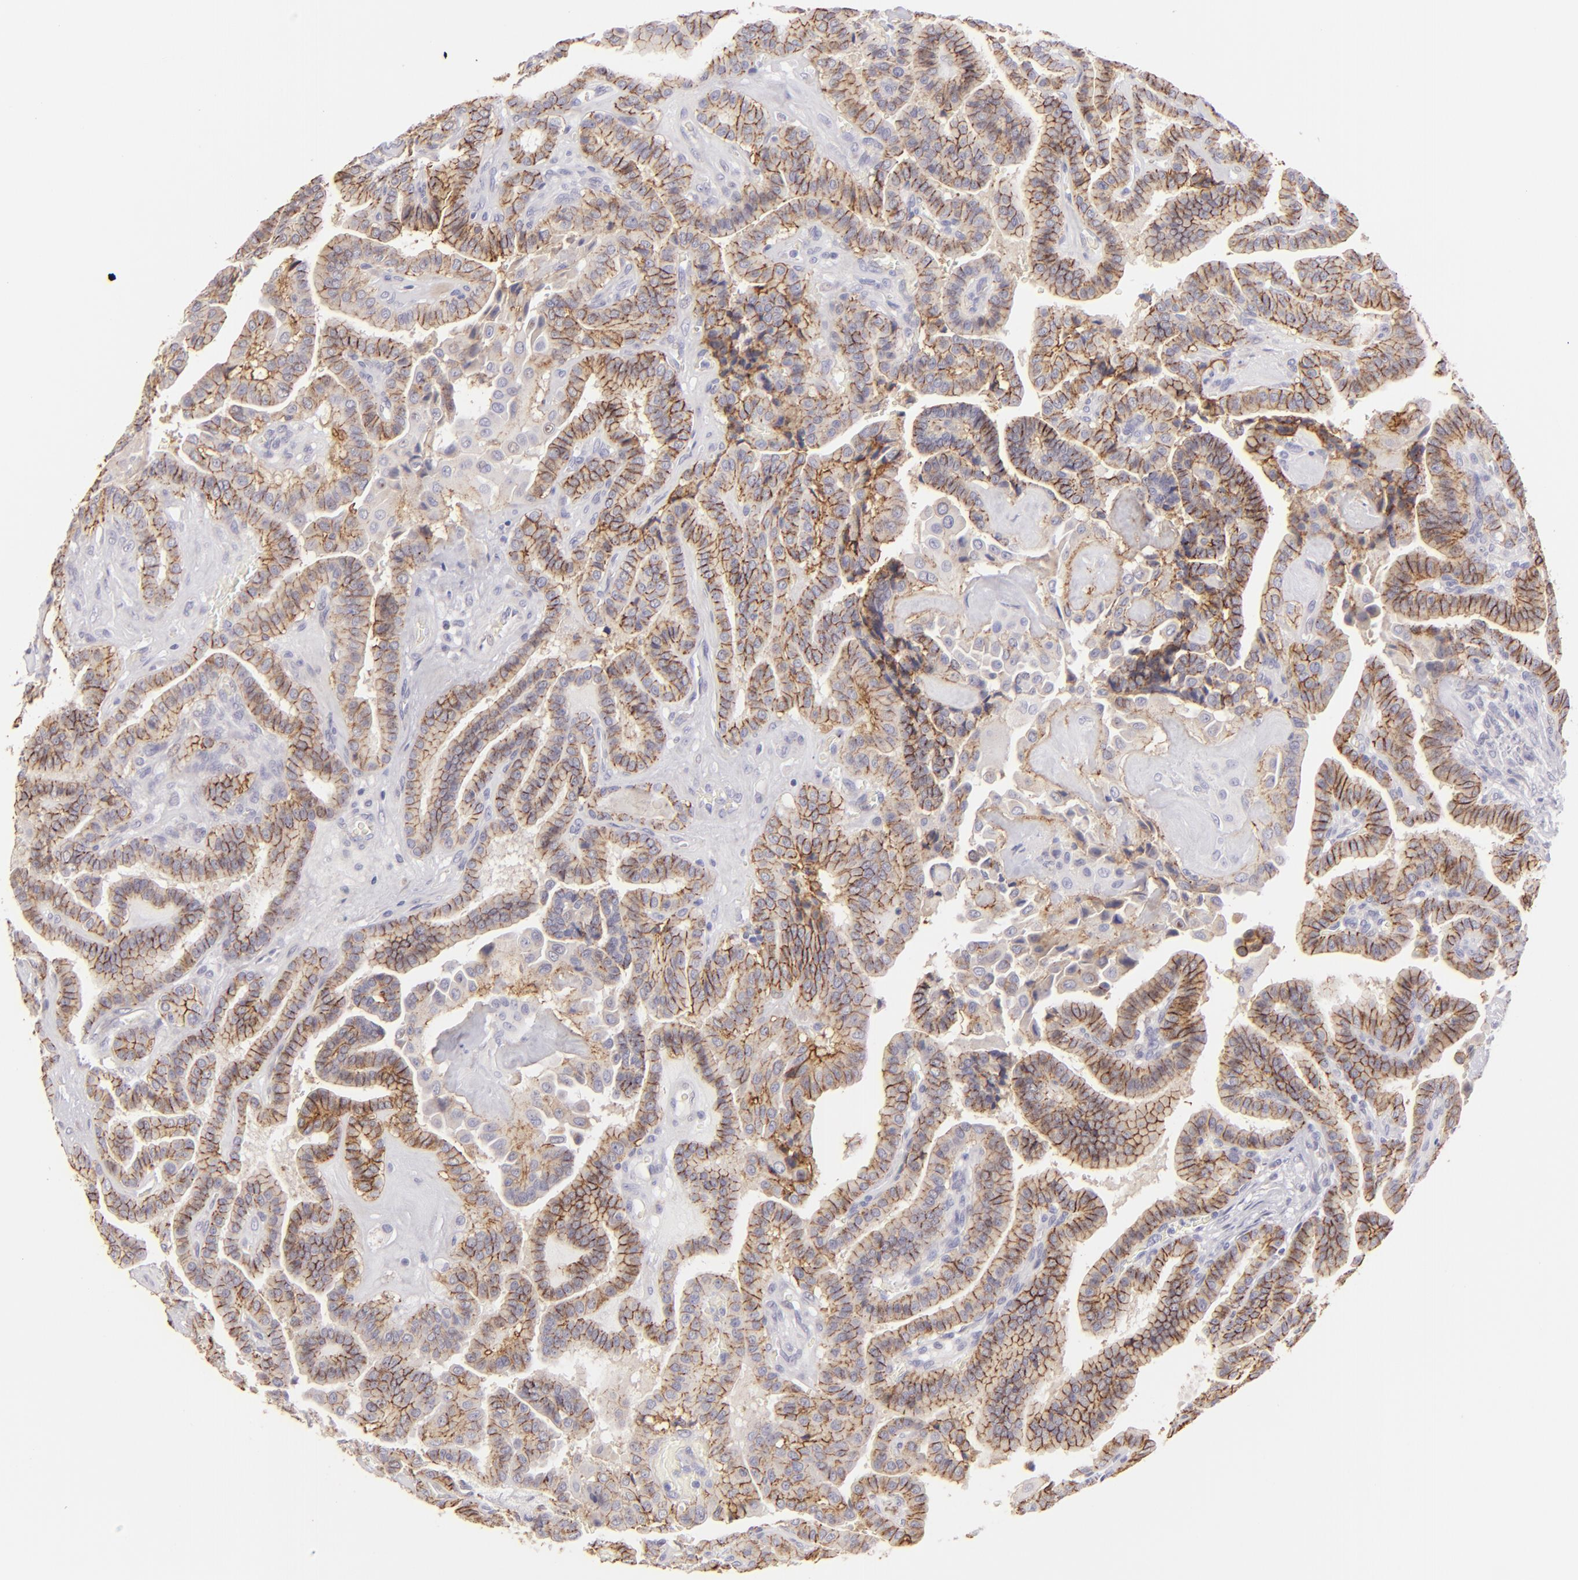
{"staining": {"intensity": "moderate", "quantity": ">75%", "location": "cytoplasmic/membranous"}, "tissue": "thyroid cancer", "cell_type": "Tumor cells", "image_type": "cancer", "snomed": [{"axis": "morphology", "description": "Papillary adenocarcinoma, NOS"}, {"axis": "topography", "description": "Thyroid gland"}], "caption": "The image displays staining of papillary adenocarcinoma (thyroid), revealing moderate cytoplasmic/membranous protein expression (brown color) within tumor cells. The staining was performed using DAB, with brown indicating positive protein expression. Nuclei are stained blue with hematoxylin.", "gene": "CLDN4", "patient": {"sex": "male", "age": 87}}